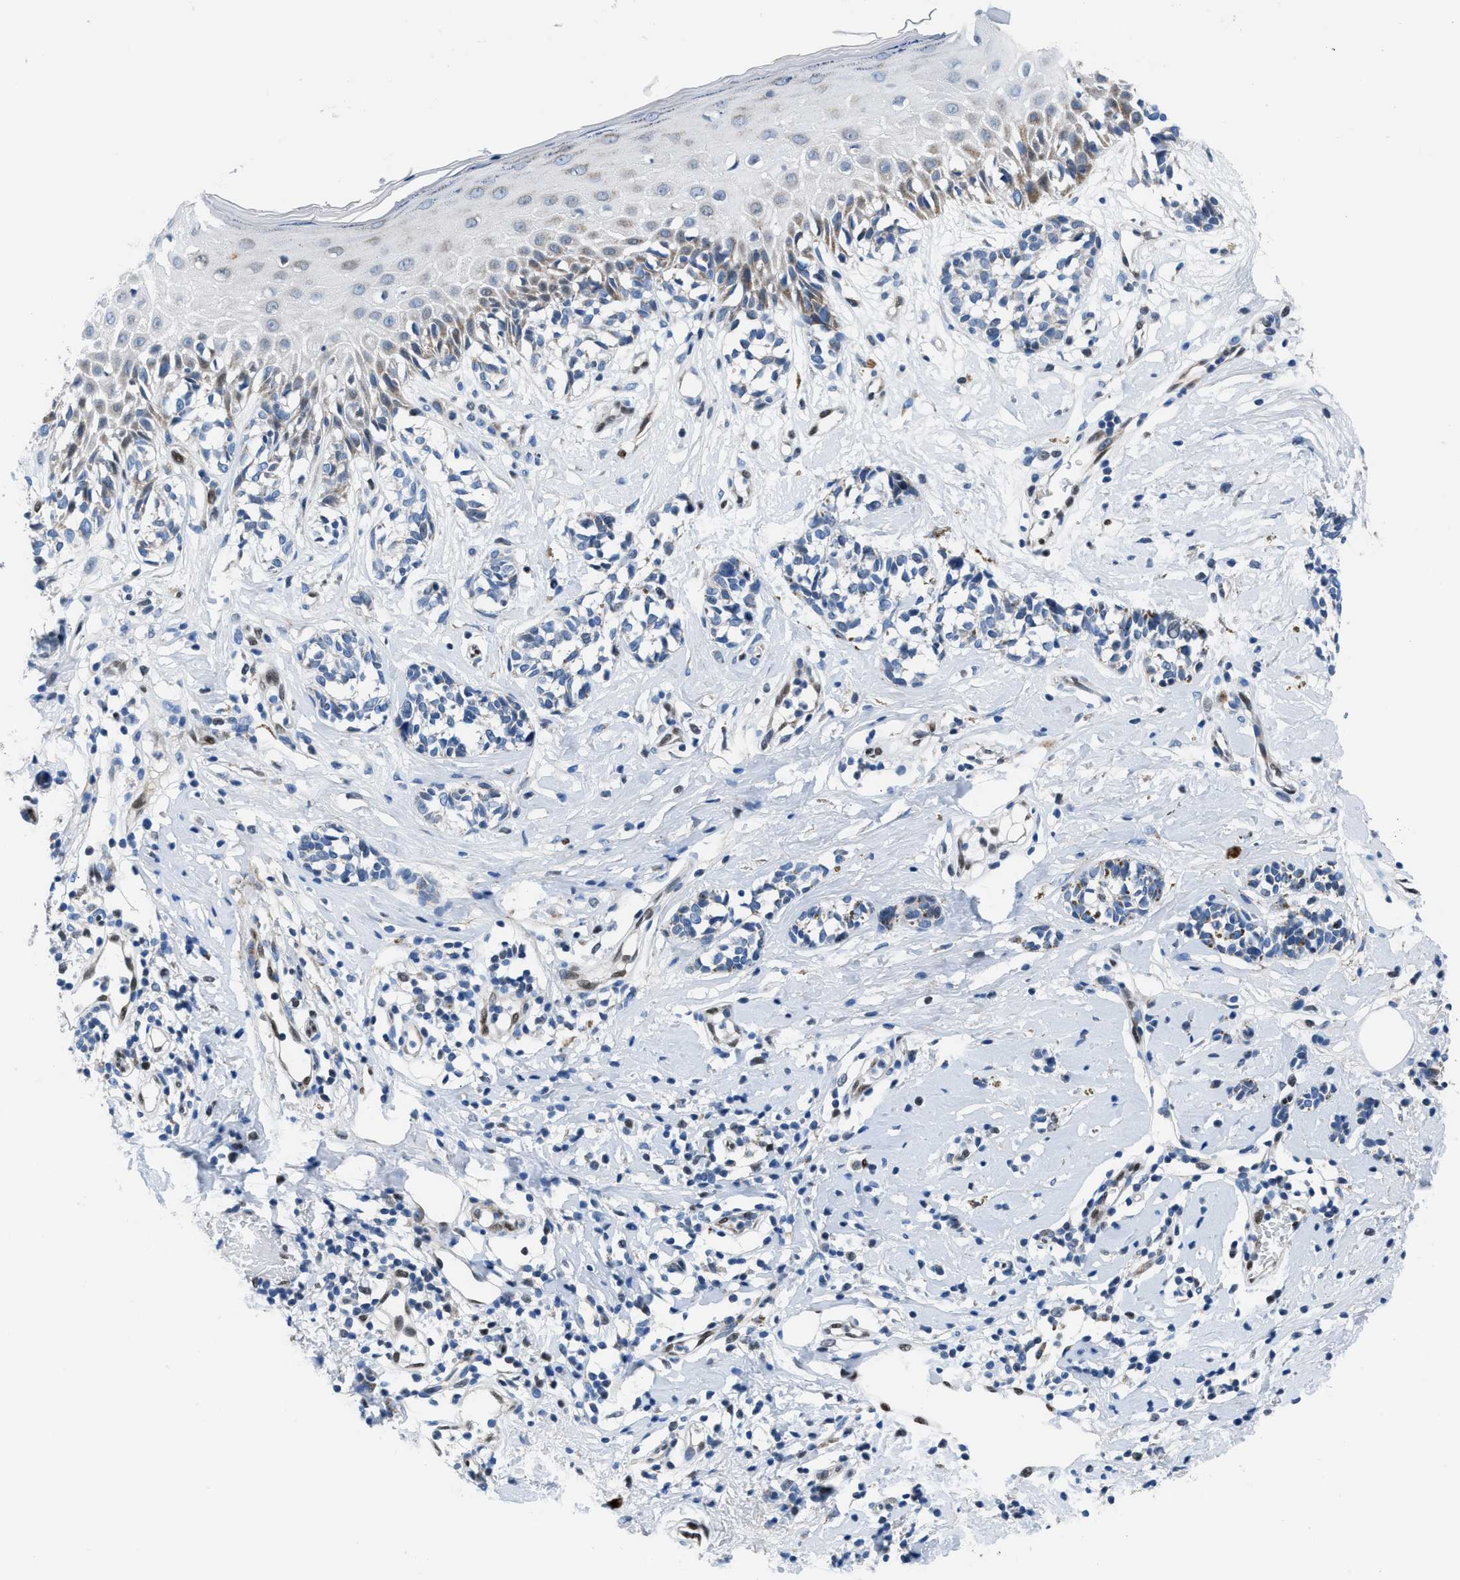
{"staining": {"intensity": "negative", "quantity": "none", "location": "none"}, "tissue": "melanoma", "cell_type": "Tumor cells", "image_type": "cancer", "snomed": [{"axis": "morphology", "description": "Malignant melanoma, NOS"}, {"axis": "topography", "description": "Skin"}], "caption": "IHC image of neoplastic tissue: melanoma stained with DAB (3,3'-diaminobenzidine) demonstrates no significant protein positivity in tumor cells. (IHC, brightfield microscopy, high magnification).", "gene": "LMO2", "patient": {"sex": "male", "age": 64}}